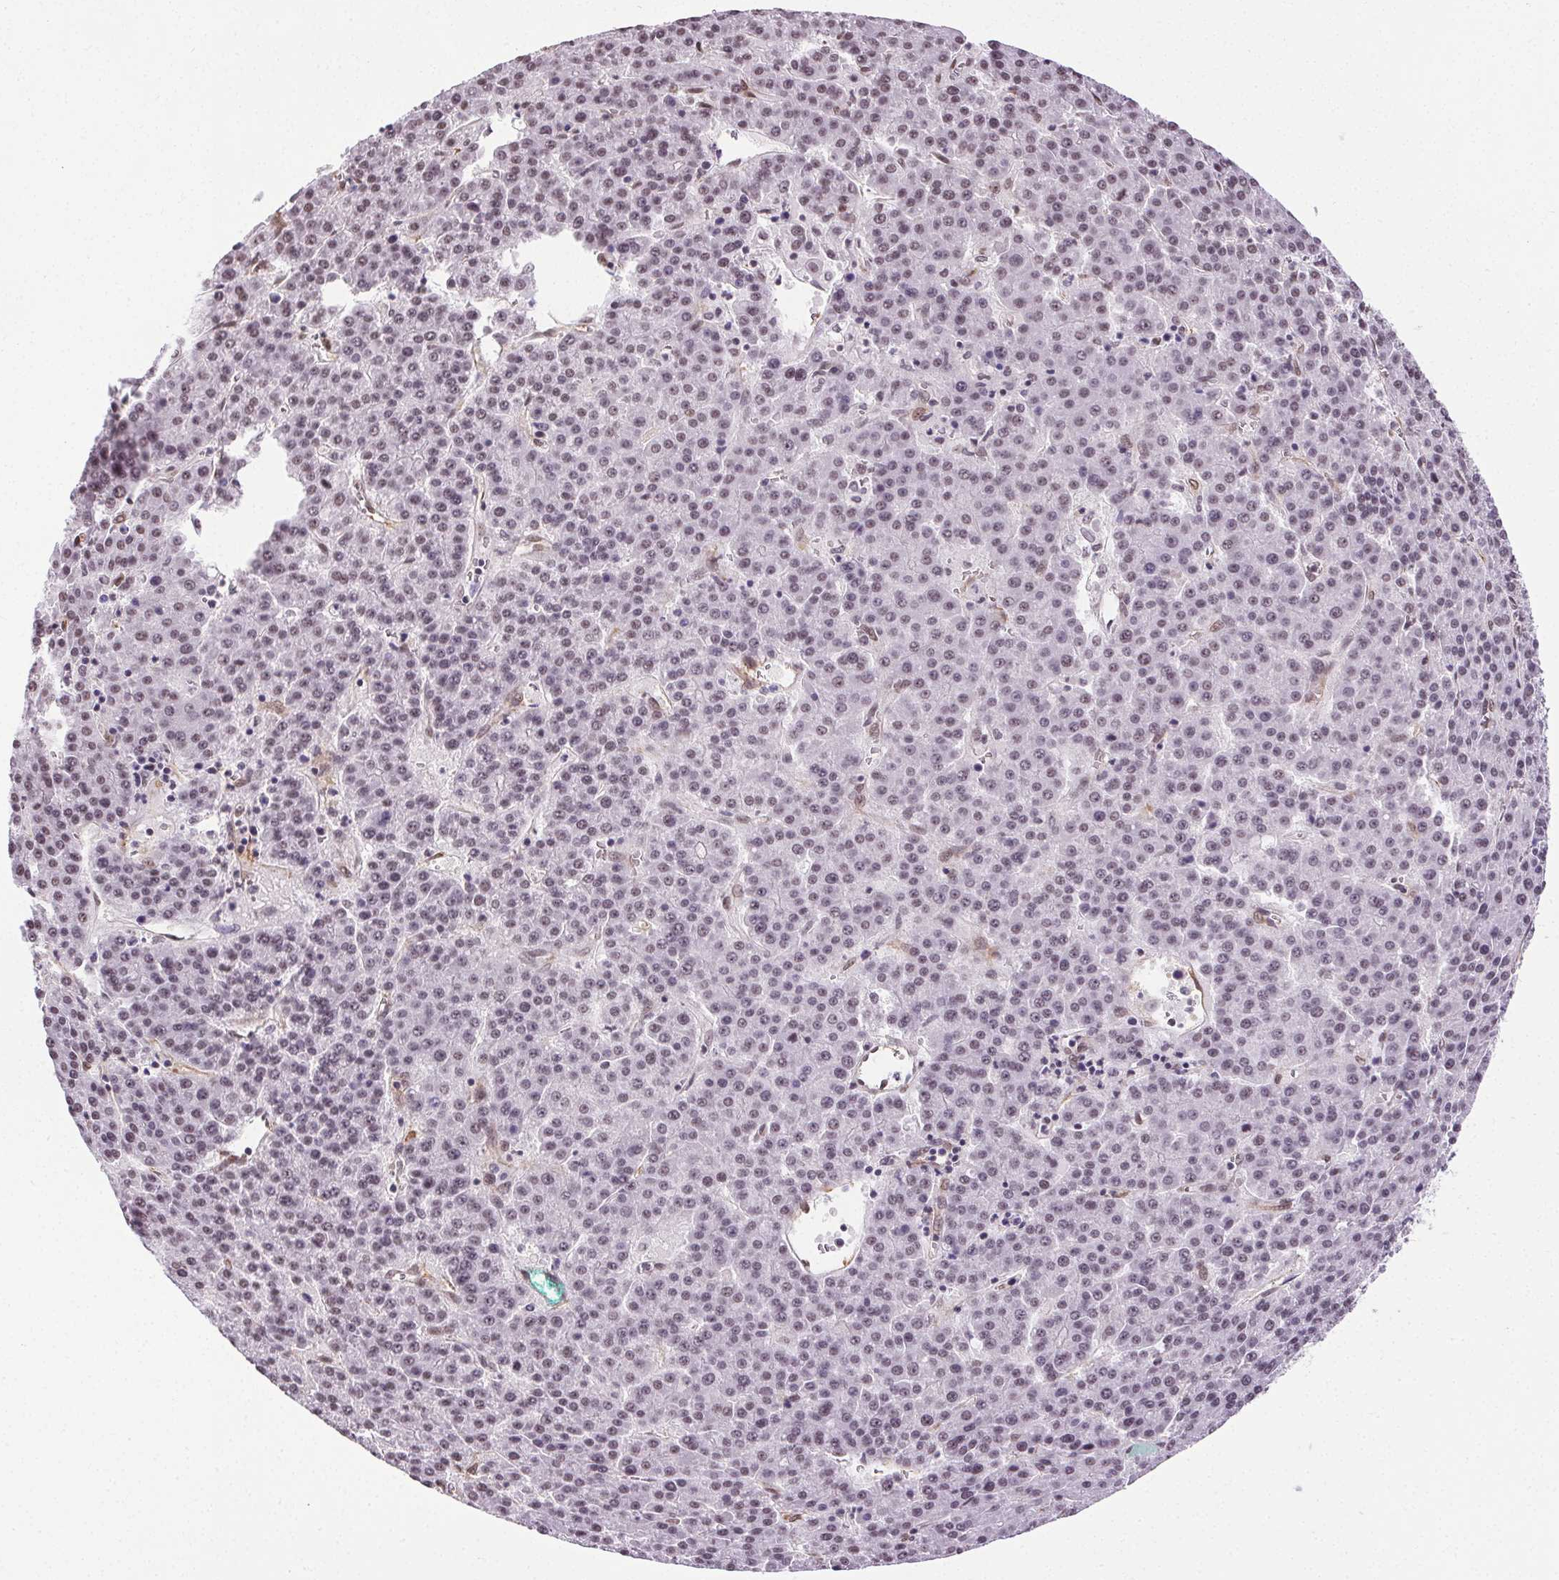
{"staining": {"intensity": "weak", "quantity": "25%-75%", "location": "nuclear"}, "tissue": "liver cancer", "cell_type": "Tumor cells", "image_type": "cancer", "snomed": [{"axis": "morphology", "description": "Carcinoma, Hepatocellular, NOS"}, {"axis": "topography", "description": "Liver"}], "caption": "Hepatocellular carcinoma (liver) tissue reveals weak nuclear positivity in about 25%-75% of tumor cells Nuclei are stained in blue.", "gene": "GP6", "patient": {"sex": "female", "age": 58}}